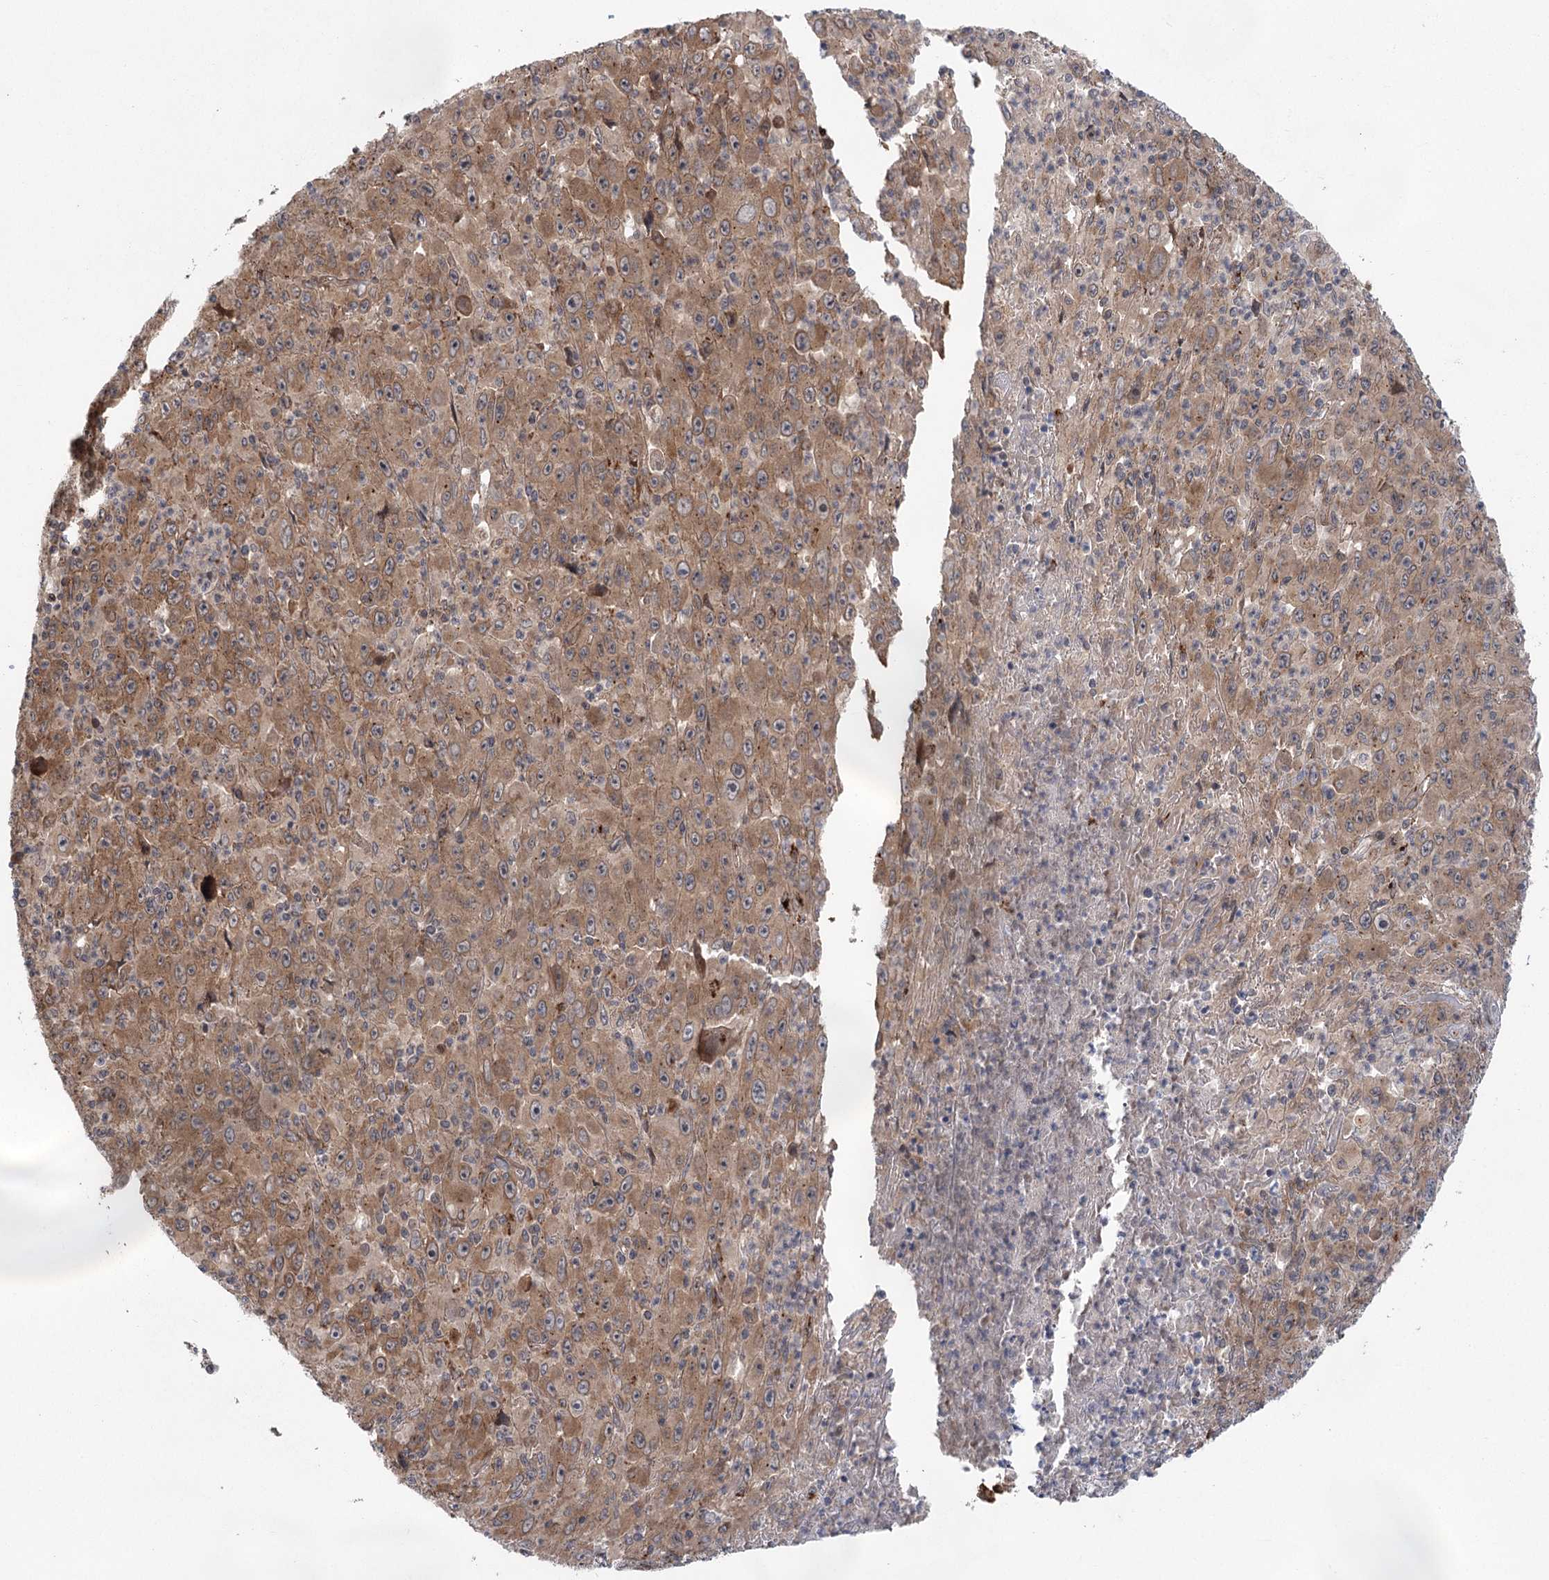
{"staining": {"intensity": "moderate", "quantity": ">75%", "location": "cytoplasmic/membranous"}, "tissue": "melanoma", "cell_type": "Tumor cells", "image_type": "cancer", "snomed": [{"axis": "morphology", "description": "Malignant melanoma, Metastatic site"}, {"axis": "topography", "description": "Skin"}], "caption": "The immunohistochemical stain highlights moderate cytoplasmic/membranous expression in tumor cells of malignant melanoma (metastatic site) tissue.", "gene": "METTL24", "patient": {"sex": "female", "age": 56}}